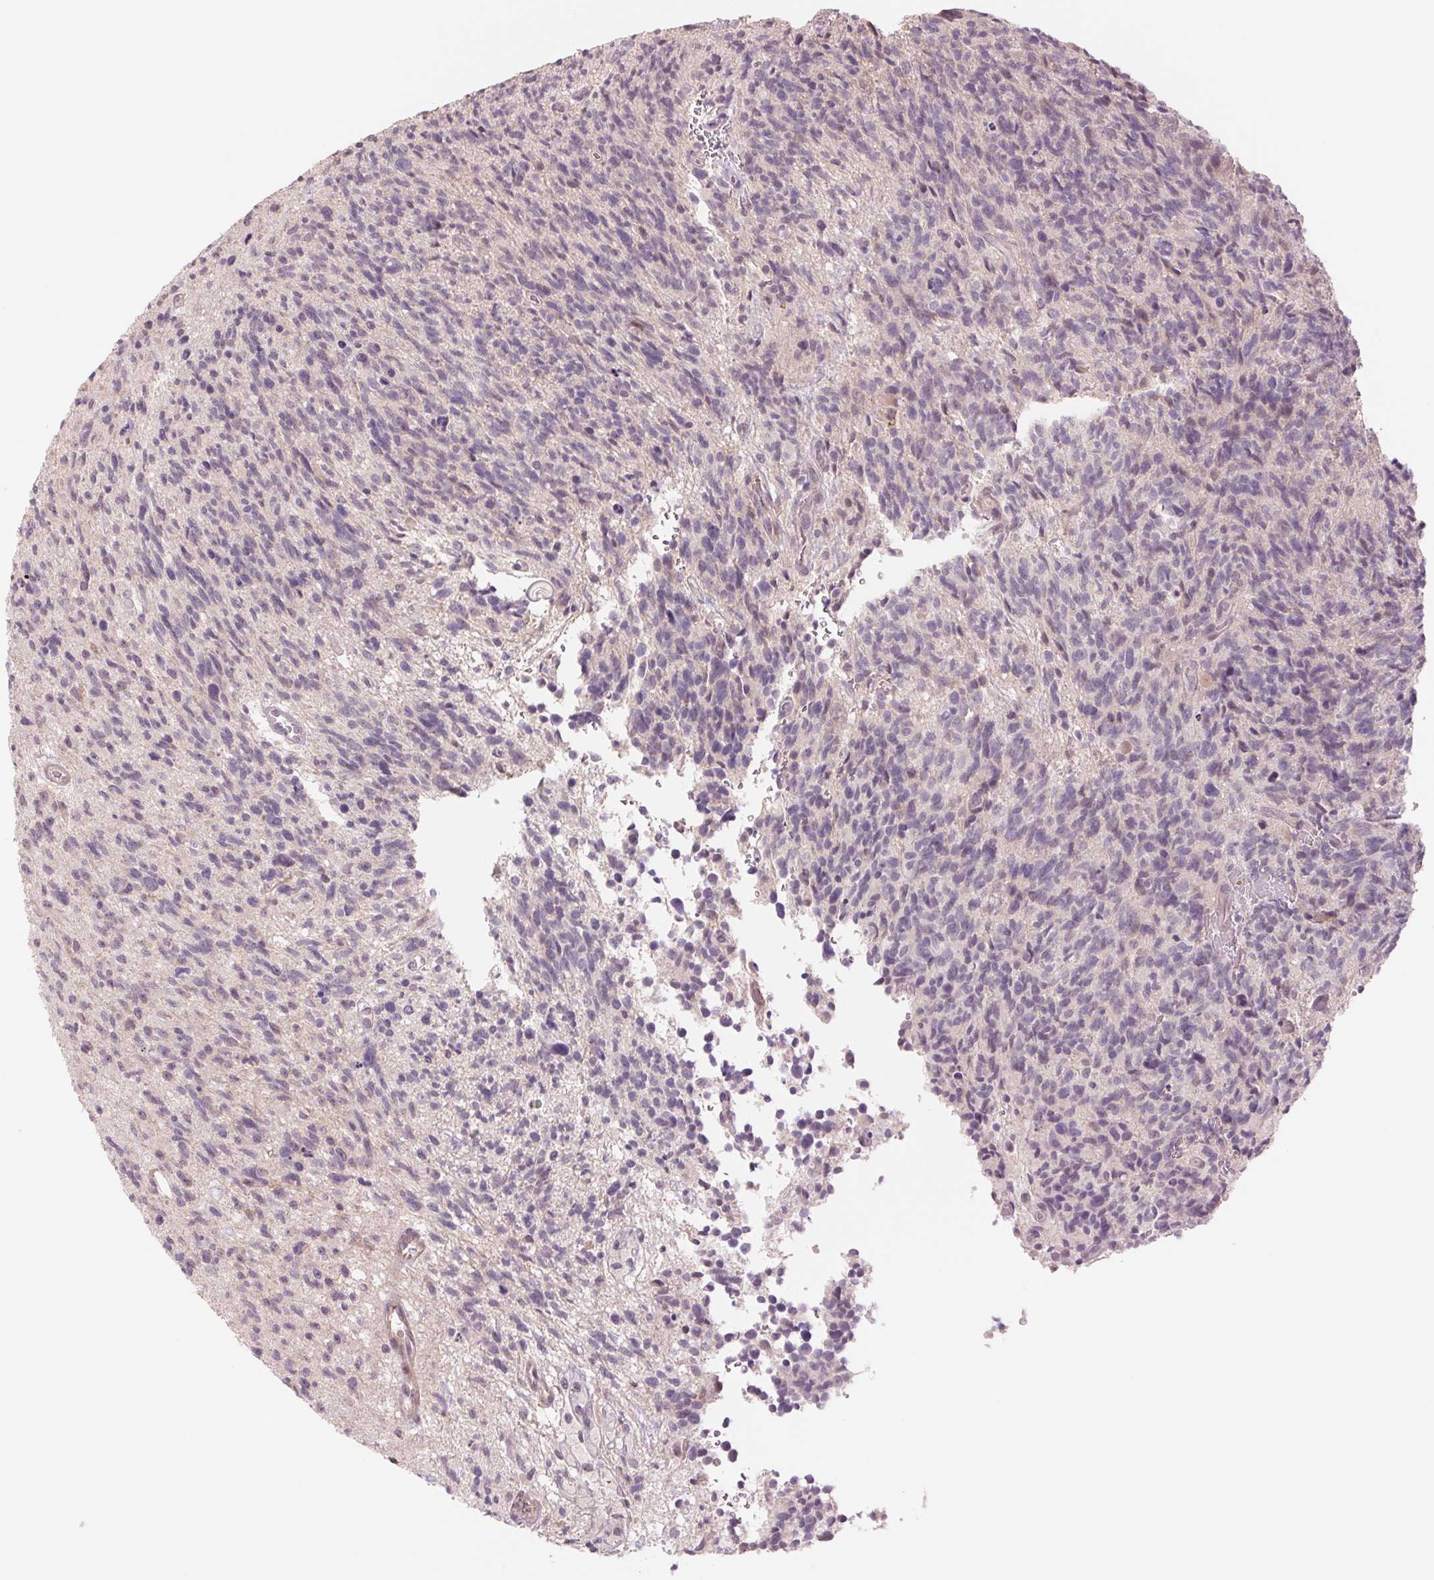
{"staining": {"intensity": "negative", "quantity": "none", "location": "none"}, "tissue": "glioma", "cell_type": "Tumor cells", "image_type": "cancer", "snomed": [{"axis": "morphology", "description": "Glioma, malignant, High grade"}, {"axis": "topography", "description": "Brain"}], "caption": "Human malignant high-grade glioma stained for a protein using immunohistochemistry demonstrates no expression in tumor cells.", "gene": "PPIA", "patient": {"sex": "male", "age": 29}}